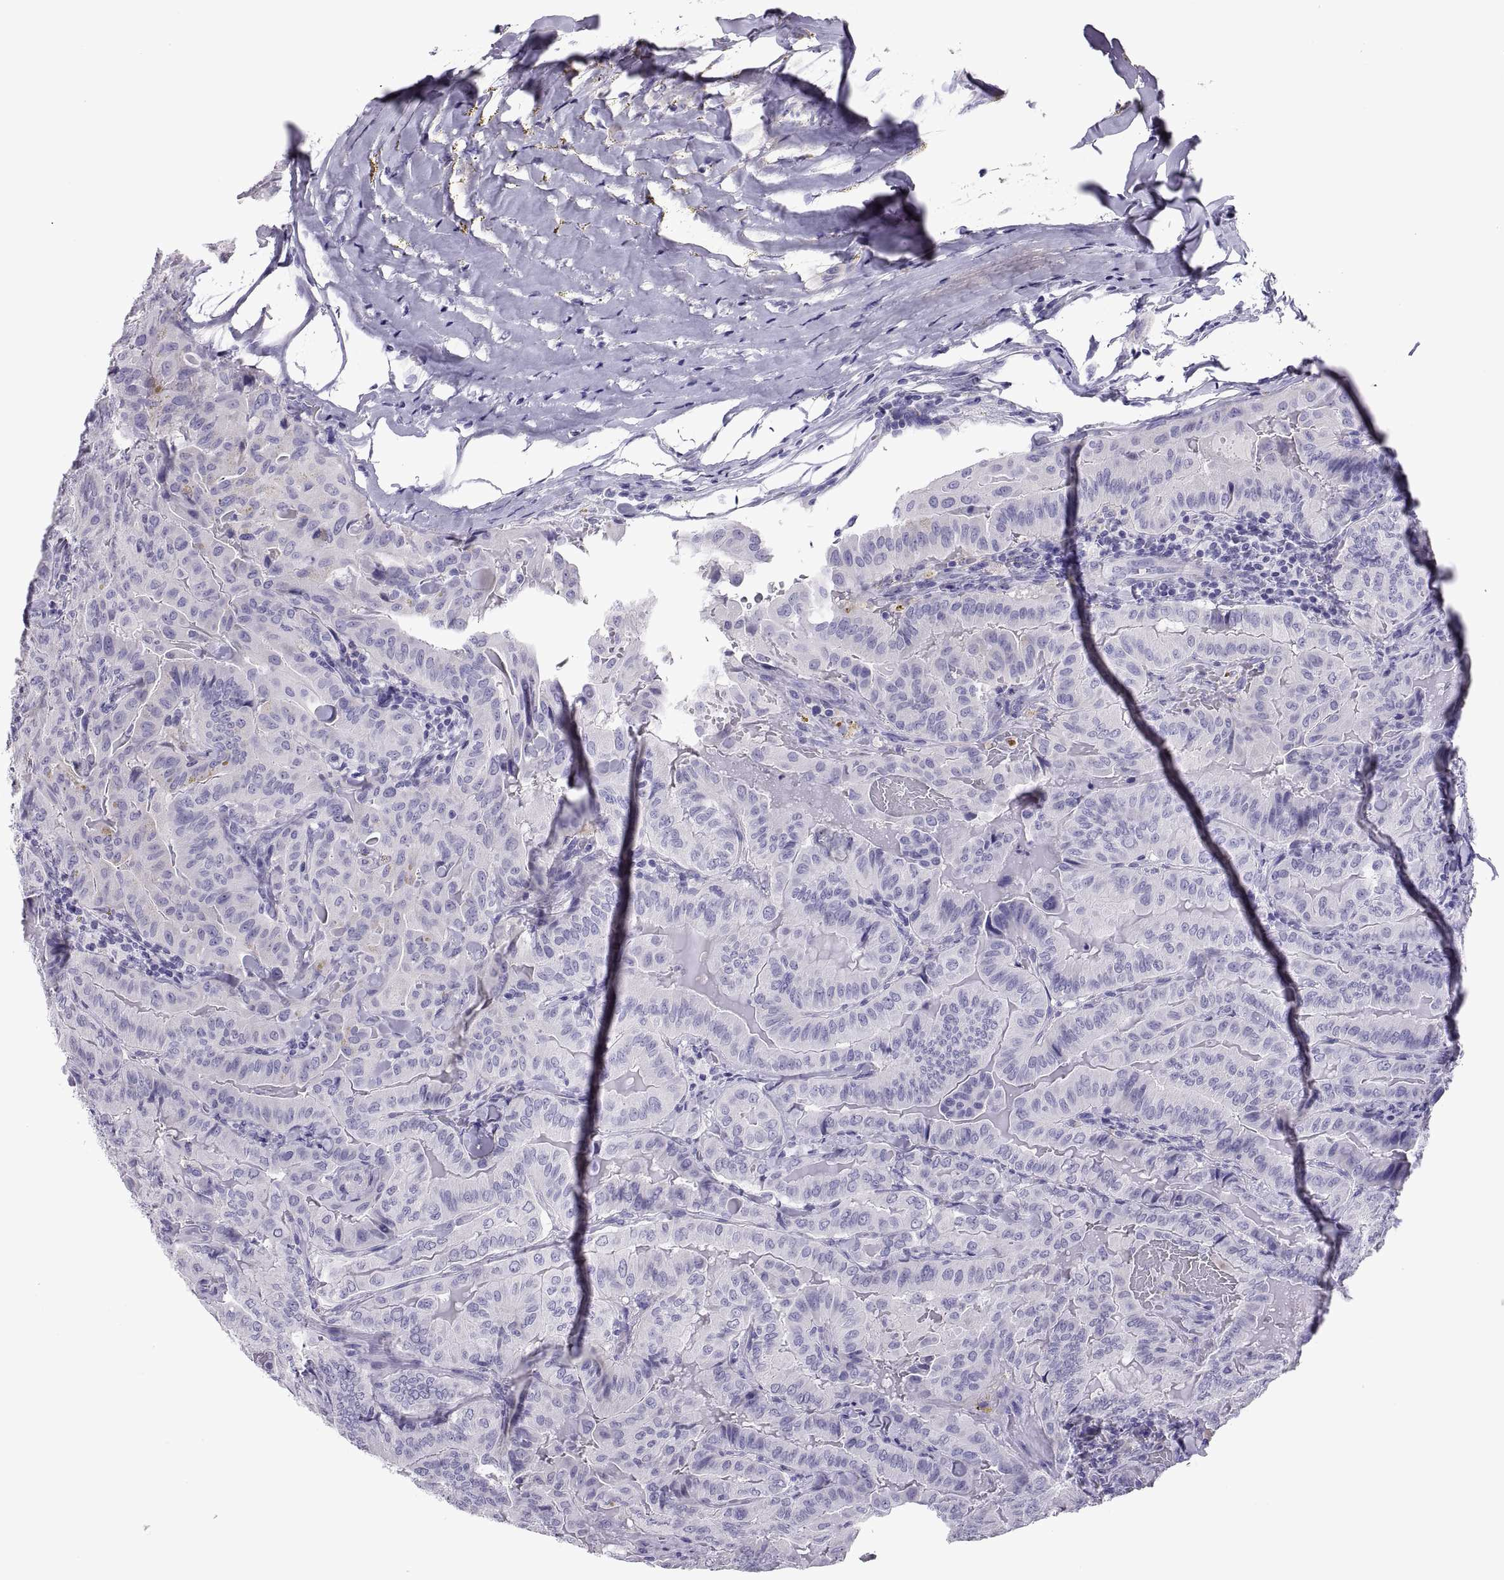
{"staining": {"intensity": "negative", "quantity": "none", "location": "none"}, "tissue": "thyroid cancer", "cell_type": "Tumor cells", "image_type": "cancer", "snomed": [{"axis": "morphology", "description": "Papillary adenocarcinoma, NOS"}, {"axis": "topography", "description": "Thyroid gland"}], "caption": "Thyroid cancer was stained to show a protein in brown. There is no significant positivity in tumor cells.", "gene": "RGS20", "patient": {"sex": "female", "age": 68}}